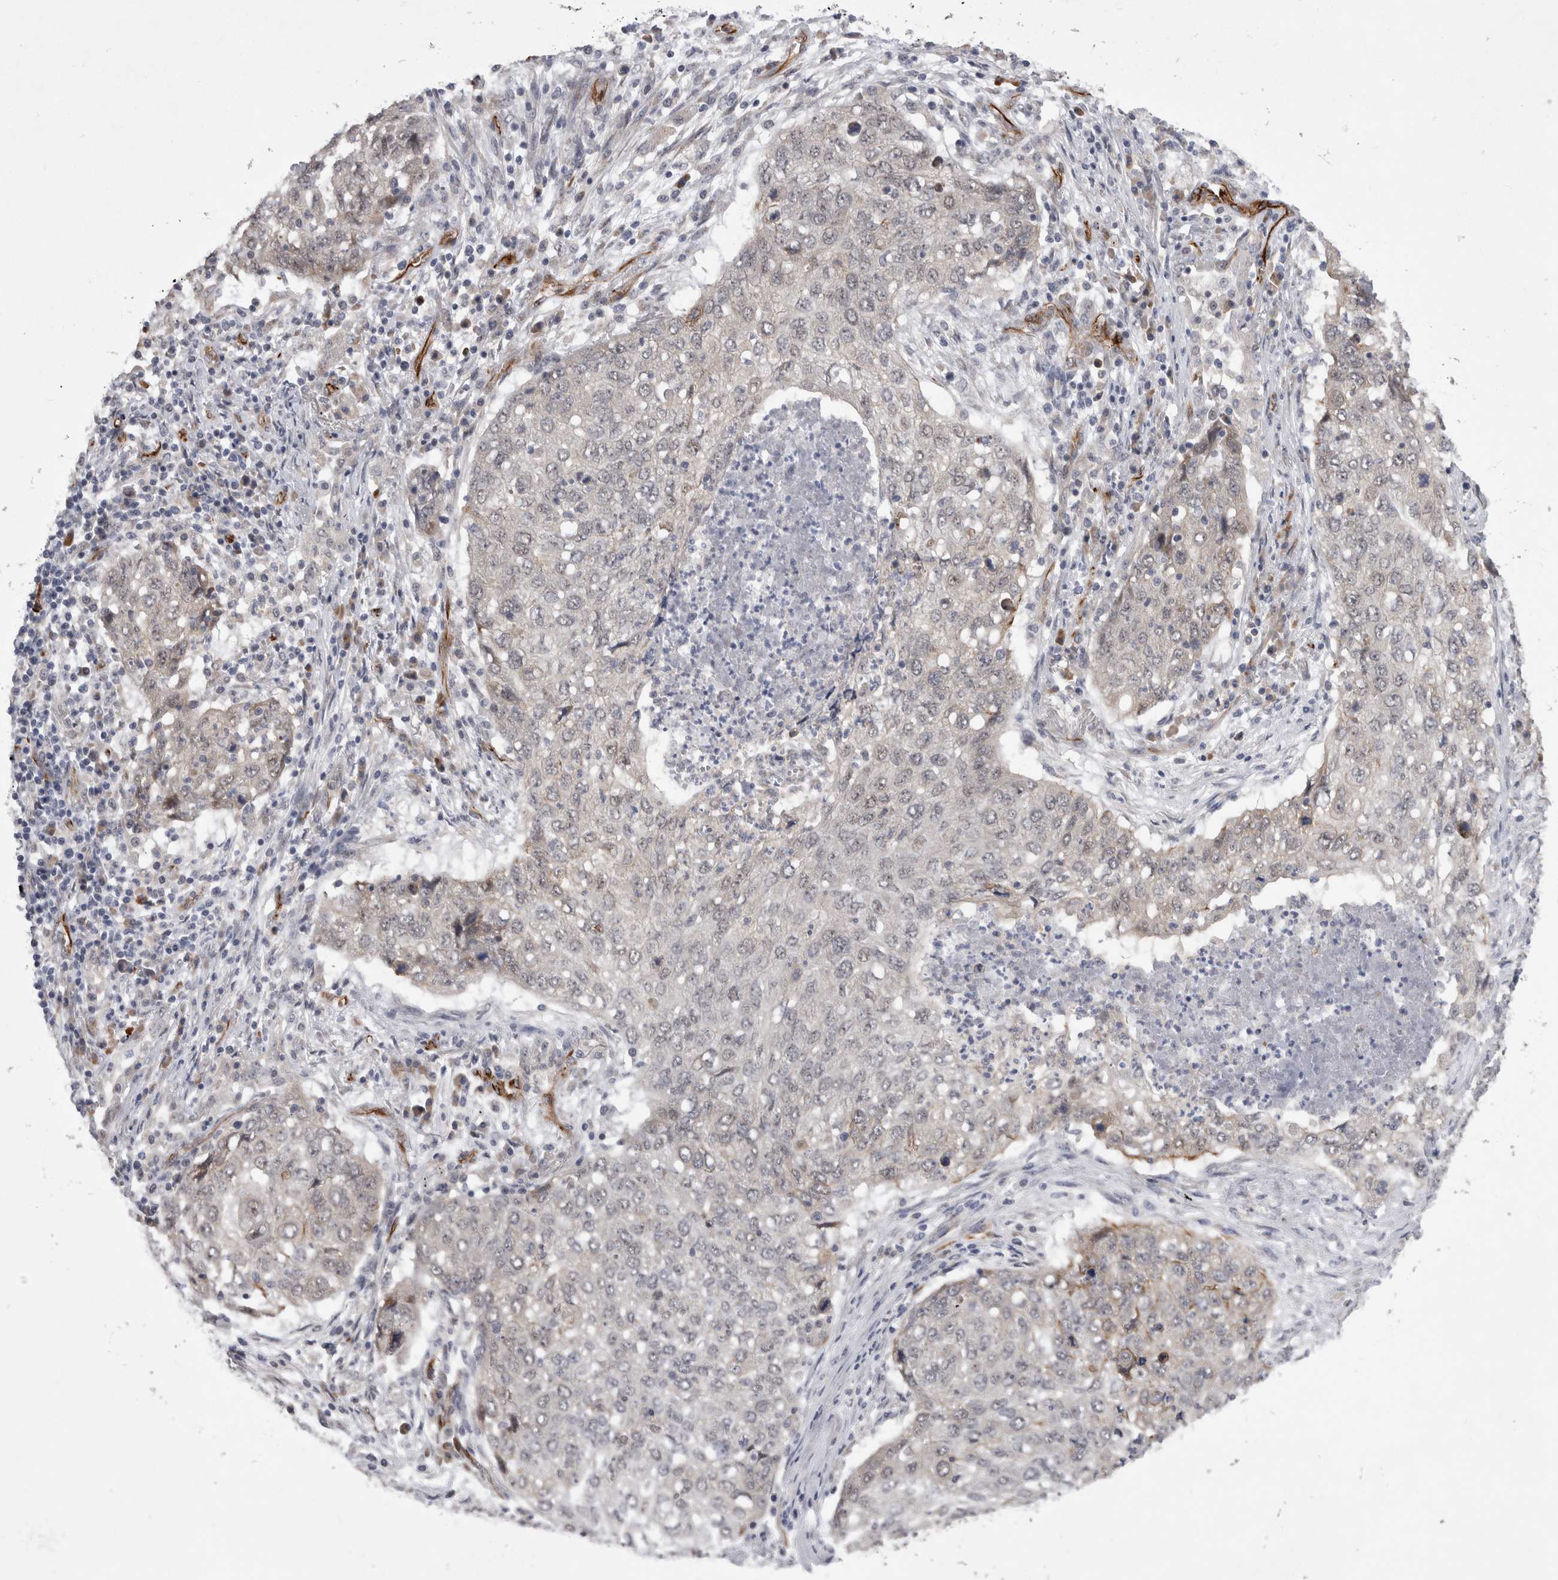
{"staining": {"intensity": "negative", "quantity": "none", "location": "none"}, "tissue": "lung cancer", "cell_type": "Tumor cells", "image_type": "cancer", "snomed": [{"axis": "morphology", "description": "Squamous cell carcinoma, NOS"}, {"axis": "topography", "description": "Lung"}], "caption": "An image of human lung squamous cell carcinoma is negative for staining in tumor cells. (Immunohistochemistry, brightfield microscopy, high magnification).", "gene": "FAM83H", "patient": {"sex": "female", "age": 63}}